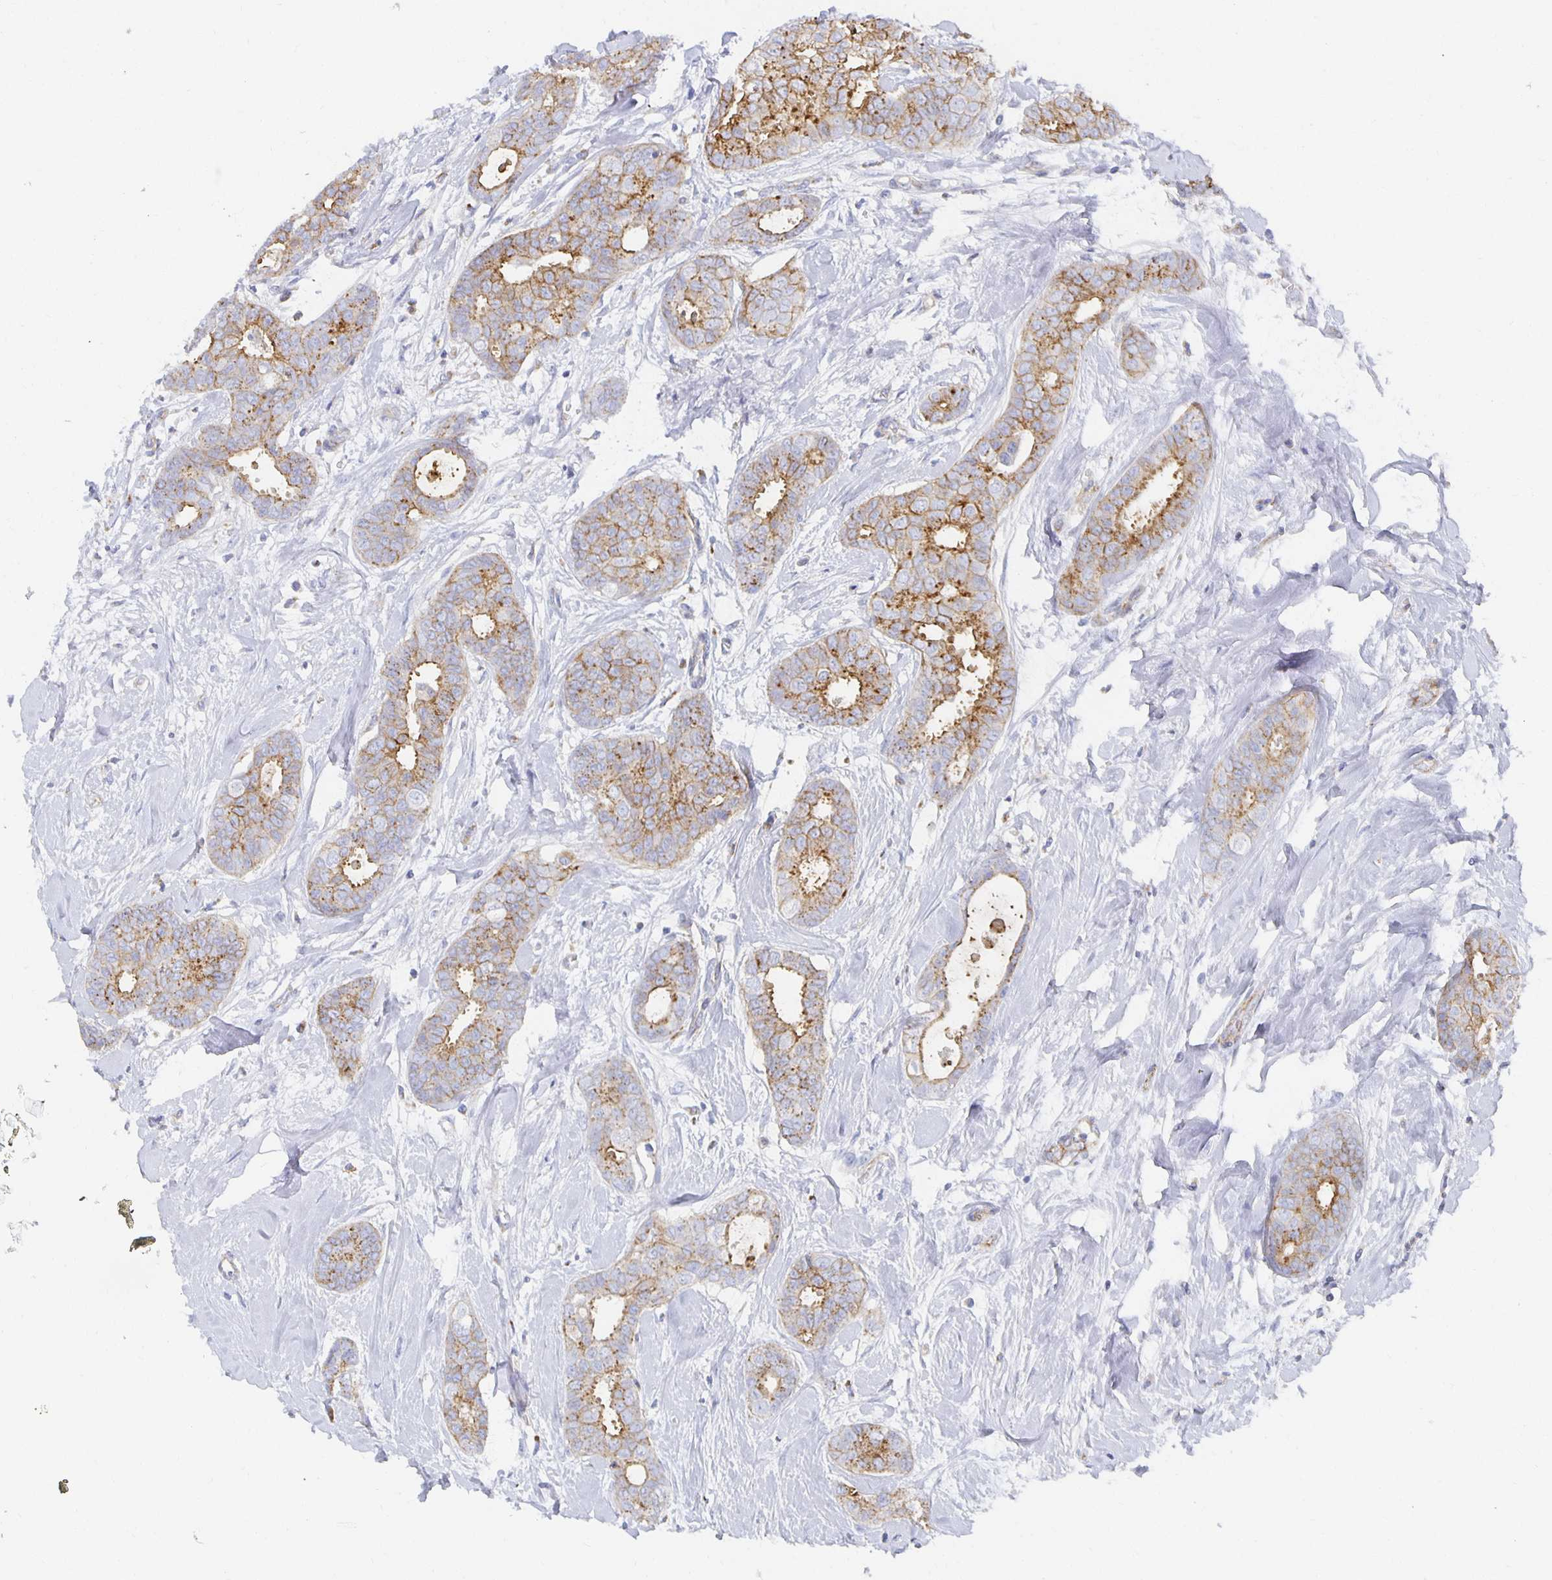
{"staining": {"intensity": "moderate", "quantity": "25%-75%", "location": "cytoplasmic/membranous"}, "tissue": "breast cancer", "cell_type": "Tumor cells", "image_type": "cancer", "snomed": [{"axis": "morphology", "description": "Duct carcinoma"}, {"axis": "topography", "description": "Breast"}], "caption": "Breast cancer (infiltrating ductal carcinoma) tissue displays moderate cytoplasmic/membranous positivity in about 25%-75% of tumor cells, visualized by immunohistochemistry.", "gene": "TAAR1", "patient": {"sex": "female", "age": 45}}